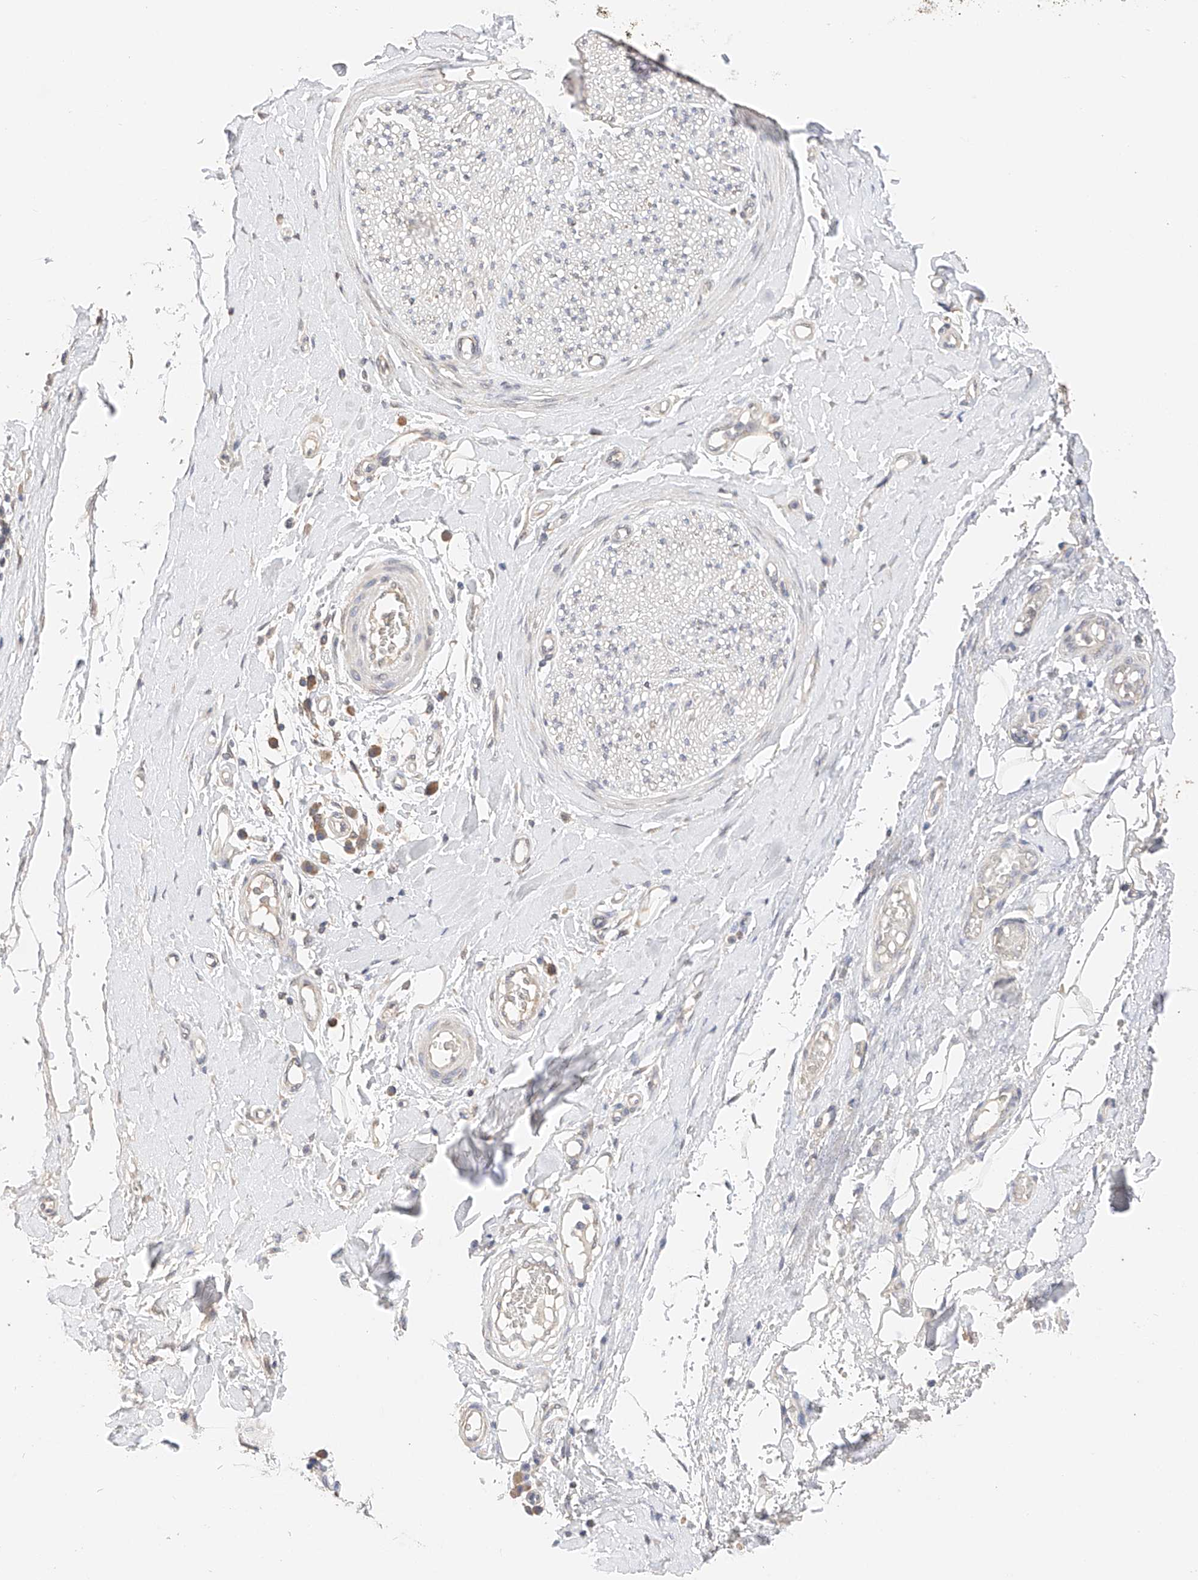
{"staining": {"intensity": "negative", "quantity": "none", "location": "none"}, "tissue": "adipose tissue", "cell_type": "Adipocytes", "image_type": "normal", "snomed": [{"axis": "morphology", "description": "Normal tissue, NOS"}, {"axis": "morphology", "description": "Adenocarcinoma, NOS"}, {"axis": "topography", "description": "Esophagus"}, {"axis": "topography", "description": "Stomach, upper"}, {"axis": "topography", "description": "Peripheral nerve tissue"}], "caption": "High magnification brightfield microscopy of benign adipose tissue stained with DAB (3,3'-diaminobenzidine) (brown) and counterstained with hematoxylin (blue): adipocytes show no significant positivity. The staining was performed using DAB (3,3'-diaminobenzidine) to visualize the protein expression in brown, while the nuclei were stained in blue with hematoxylin (Magnification: 20x).", "gene": "IL22RA2", "patient": {"sex": "male", "age": 62}}